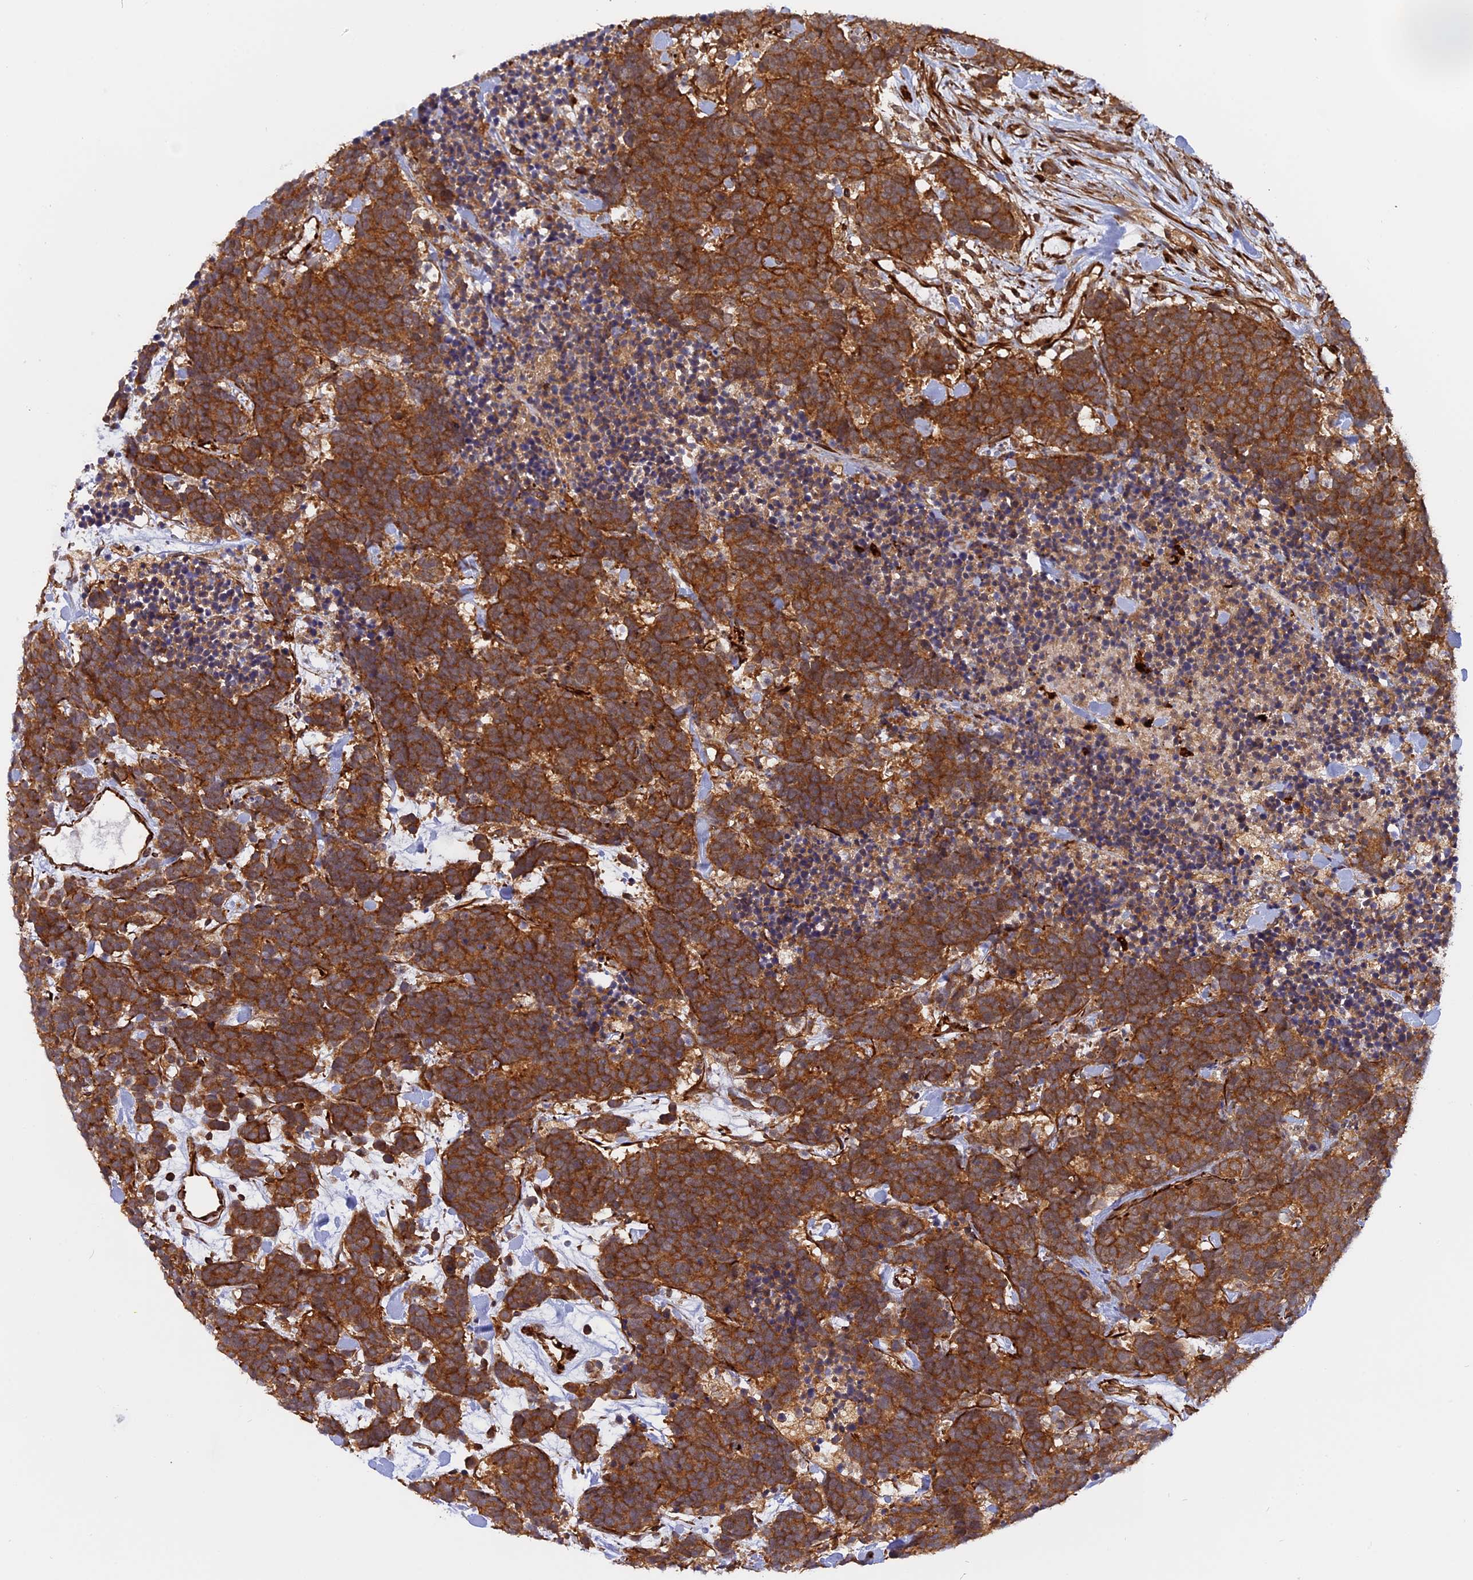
{"staining": {"intensity": "strong", "quantity": ">75%", "location": "cytoplasmic/membranous"}, "tissue": "carcinoid", "cell_type": "Tumor cells", "image_type": "cancer", "snomed": [{"axis": "morphology", "description": "Carcinoma, NOS"}, {"axis": "morphology", "description": "Carcinoid, malignant, NOS"}, {"axis": "topography", "description": "Prostate"}], "caption": "Carcinoid stained with a protein marker exhibits strong staining in tumor cells.", "gene": "PHLDB3", "patient": {"sex": "male", "age": 57}}